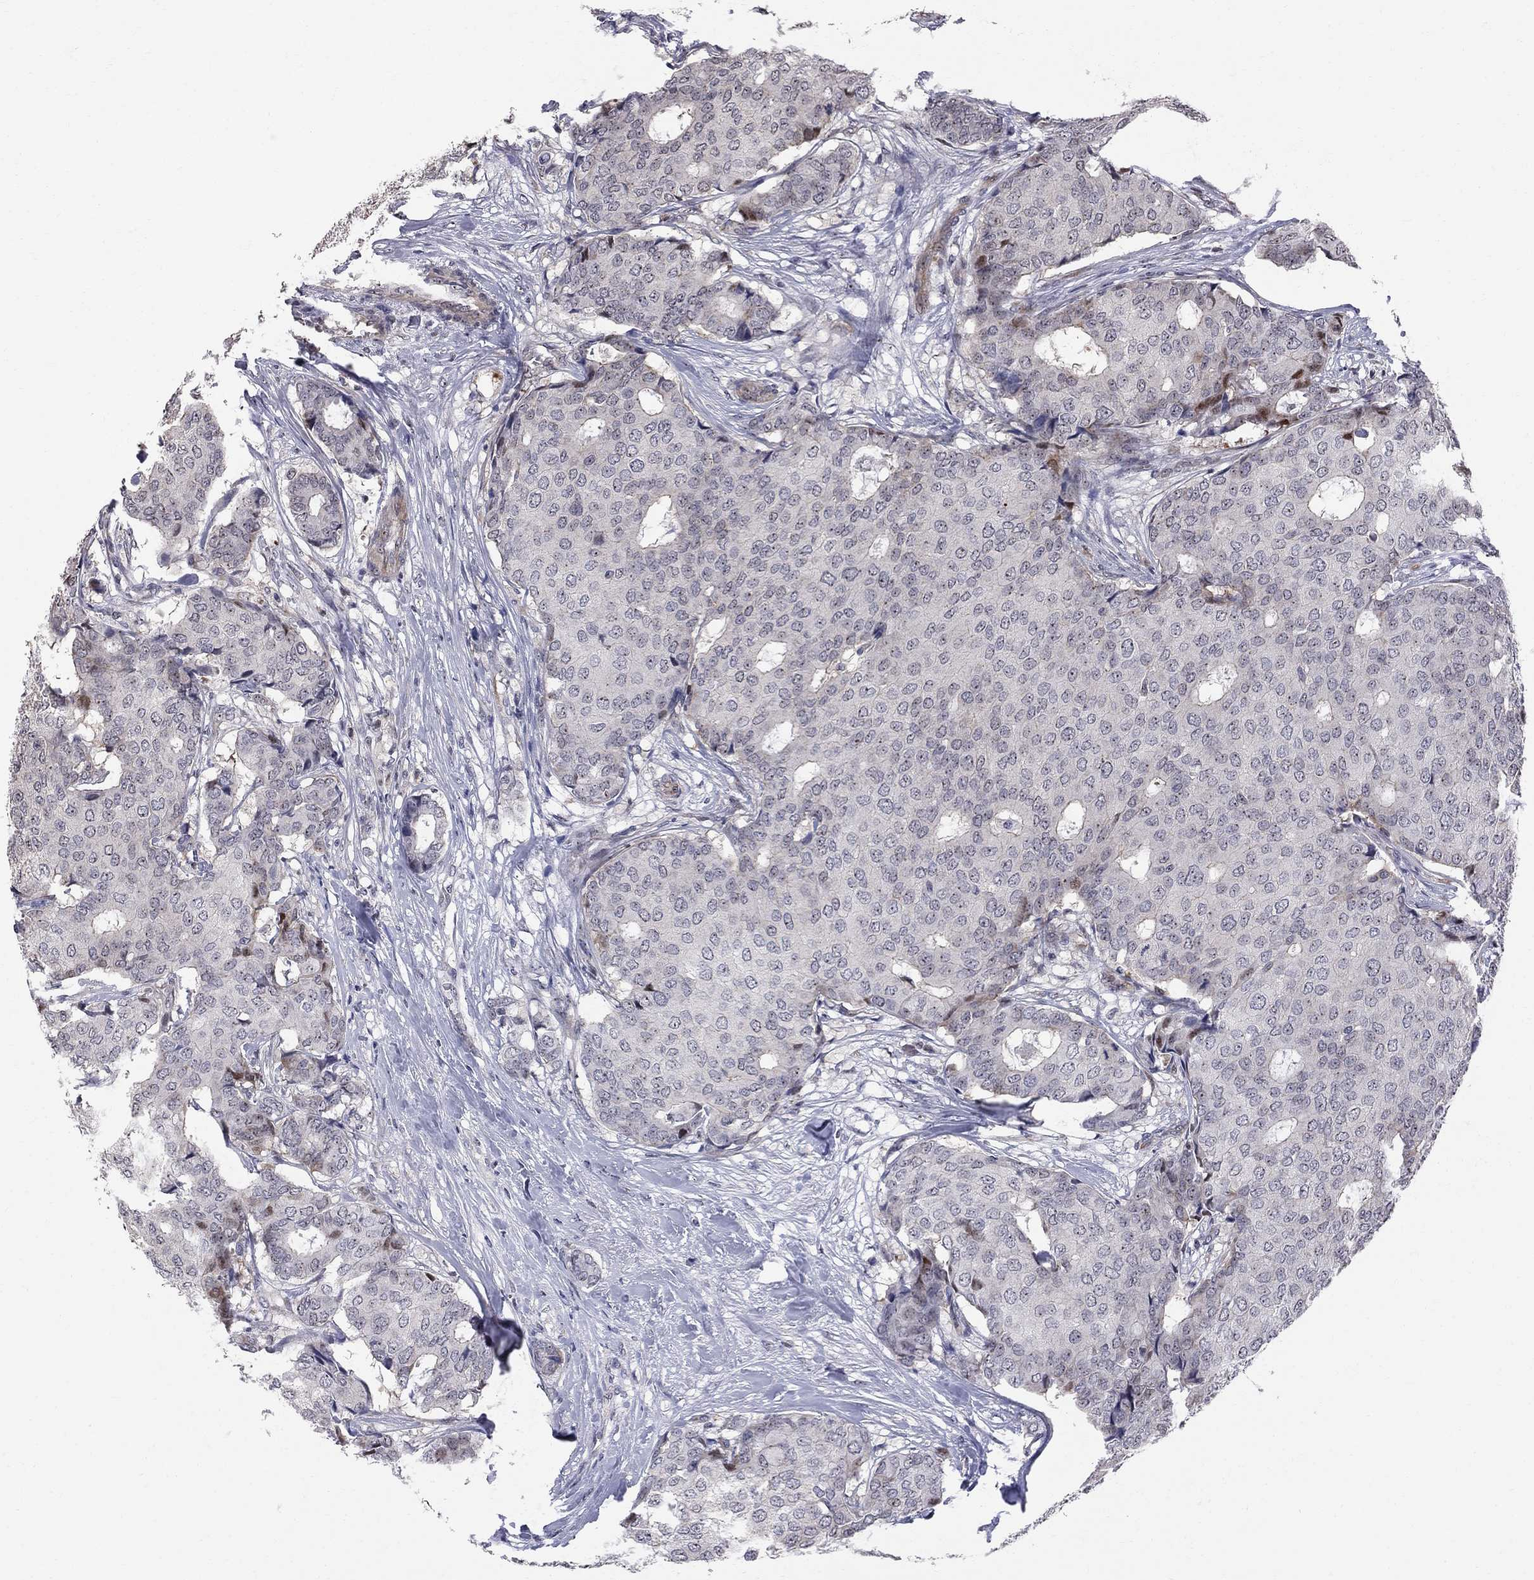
{"staining": {"intensity": "negative", "quantity": "none", "location": "none"}, "tissue": "breast cancer", "cell_type": "Tumor cells", "image_type": "cancer", "snomed": [{"axis": "morphology", "description": "Duct carcinoma"}, {"axis": "topography", "description": "Breast"}], "caption": "Immunohistochemistry (IHC) of breast cancer exhibits no positivity in tumor cells.", "gene": "DHX33", "patient": {"sex": "female", "age": 75}}